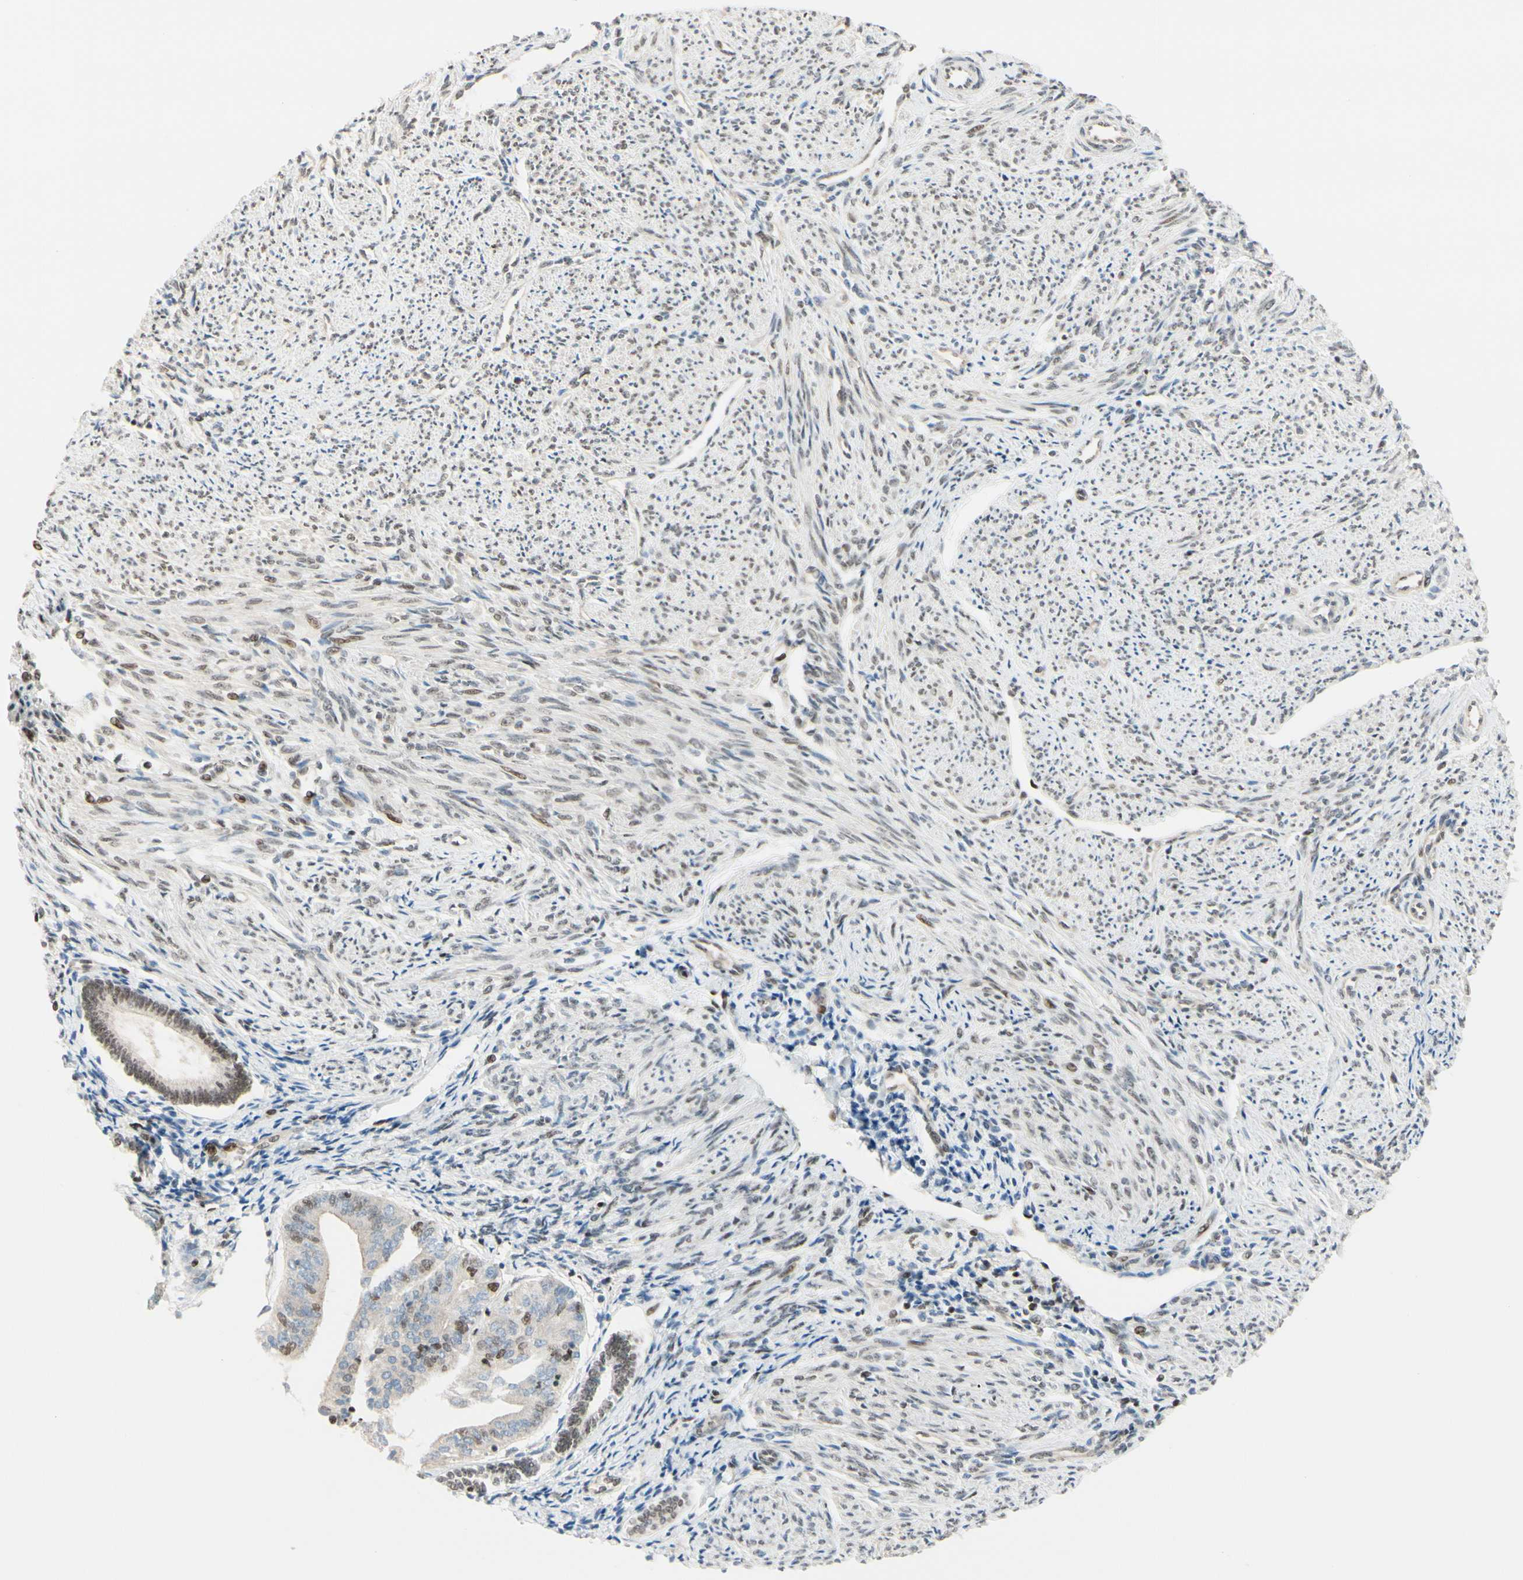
{"staining": {"intensity": "moderate", "quantity": "25%-75%", "location": "nuclear"}, "tissue": "smooth muscle", "cell_type": "Smooth muscle cells", "image_type": "normal", "snomed": [{"axis": "morphology", "description": "Normal tissue, NOS"}, {"axis": "topography", "description": "Smooth muscle"}], "caption": "Smooth muscle stained with a brown dye demonstrates moderate nuclear positive expression in approximately 25%-75% of smooth muscle cells.", "gene": "SUFU", "patient": {"sex": "female", "age": 65}}